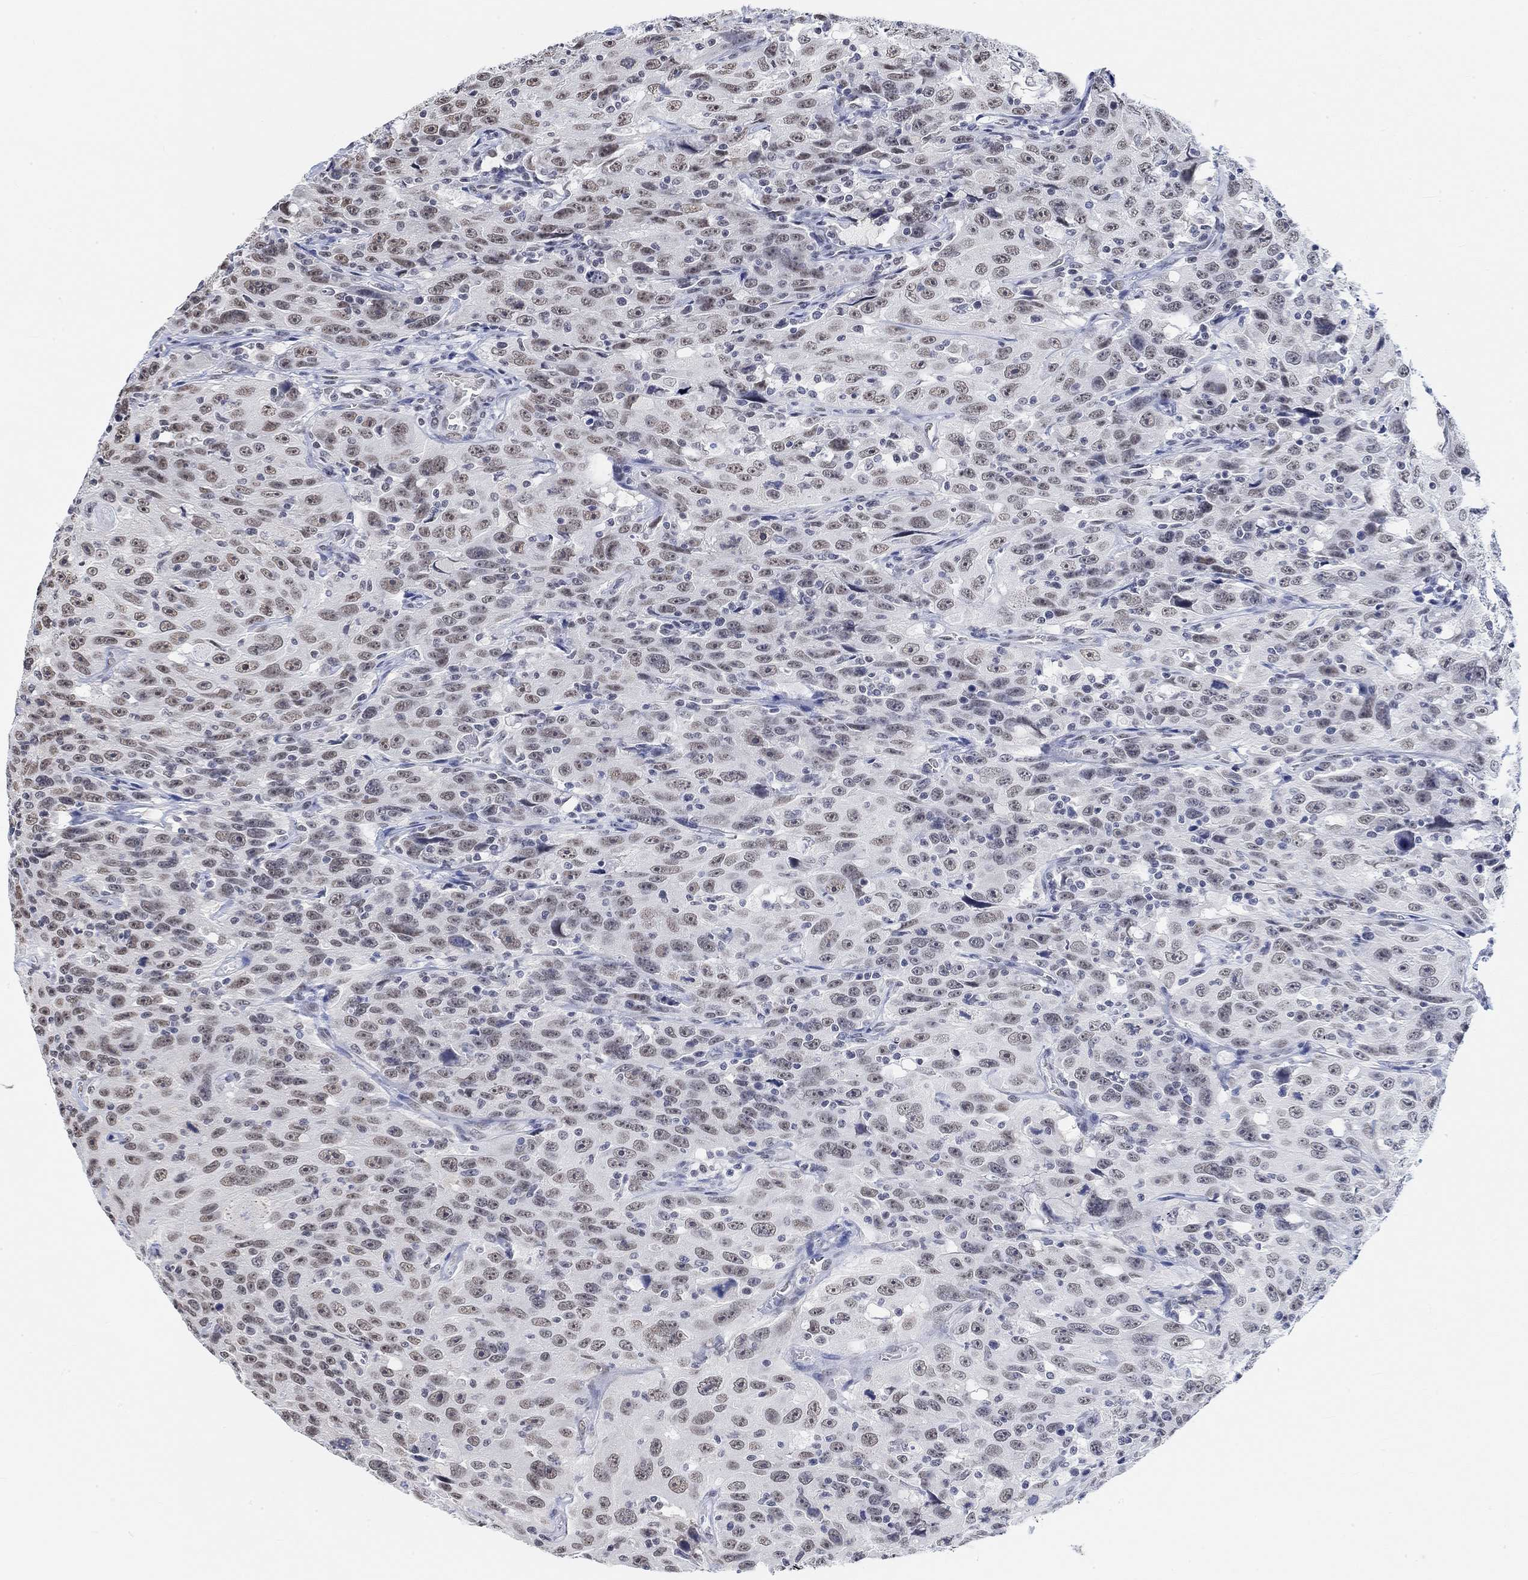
{"staining": {"intensity": "weak", "quantity": "25%-75%", "location": "nuclear"}, "tissue": "urothelial cancer", "cell_type": "Tumor cells", "image_type": "cancer", "snomed": [{"axis": "morphology", "description": "Urothelial carcinoma, NOS"}, {"axis": "morphology", "description": "Urothelial carcinoma, High grade"}, {"axis": "topography", "description": "Urinary bladder"}], "caption": "Urothelial cancer stained with DAB (3,3'-diaminobenzidine) immunohistochemistry (IHC) reveals low levels of weak nuclear expression in about 25%-75% of tumor cells. Nuclei are stained in blue.", "gene": "PURG", "patient": {"sex": "female", "age": 73}}